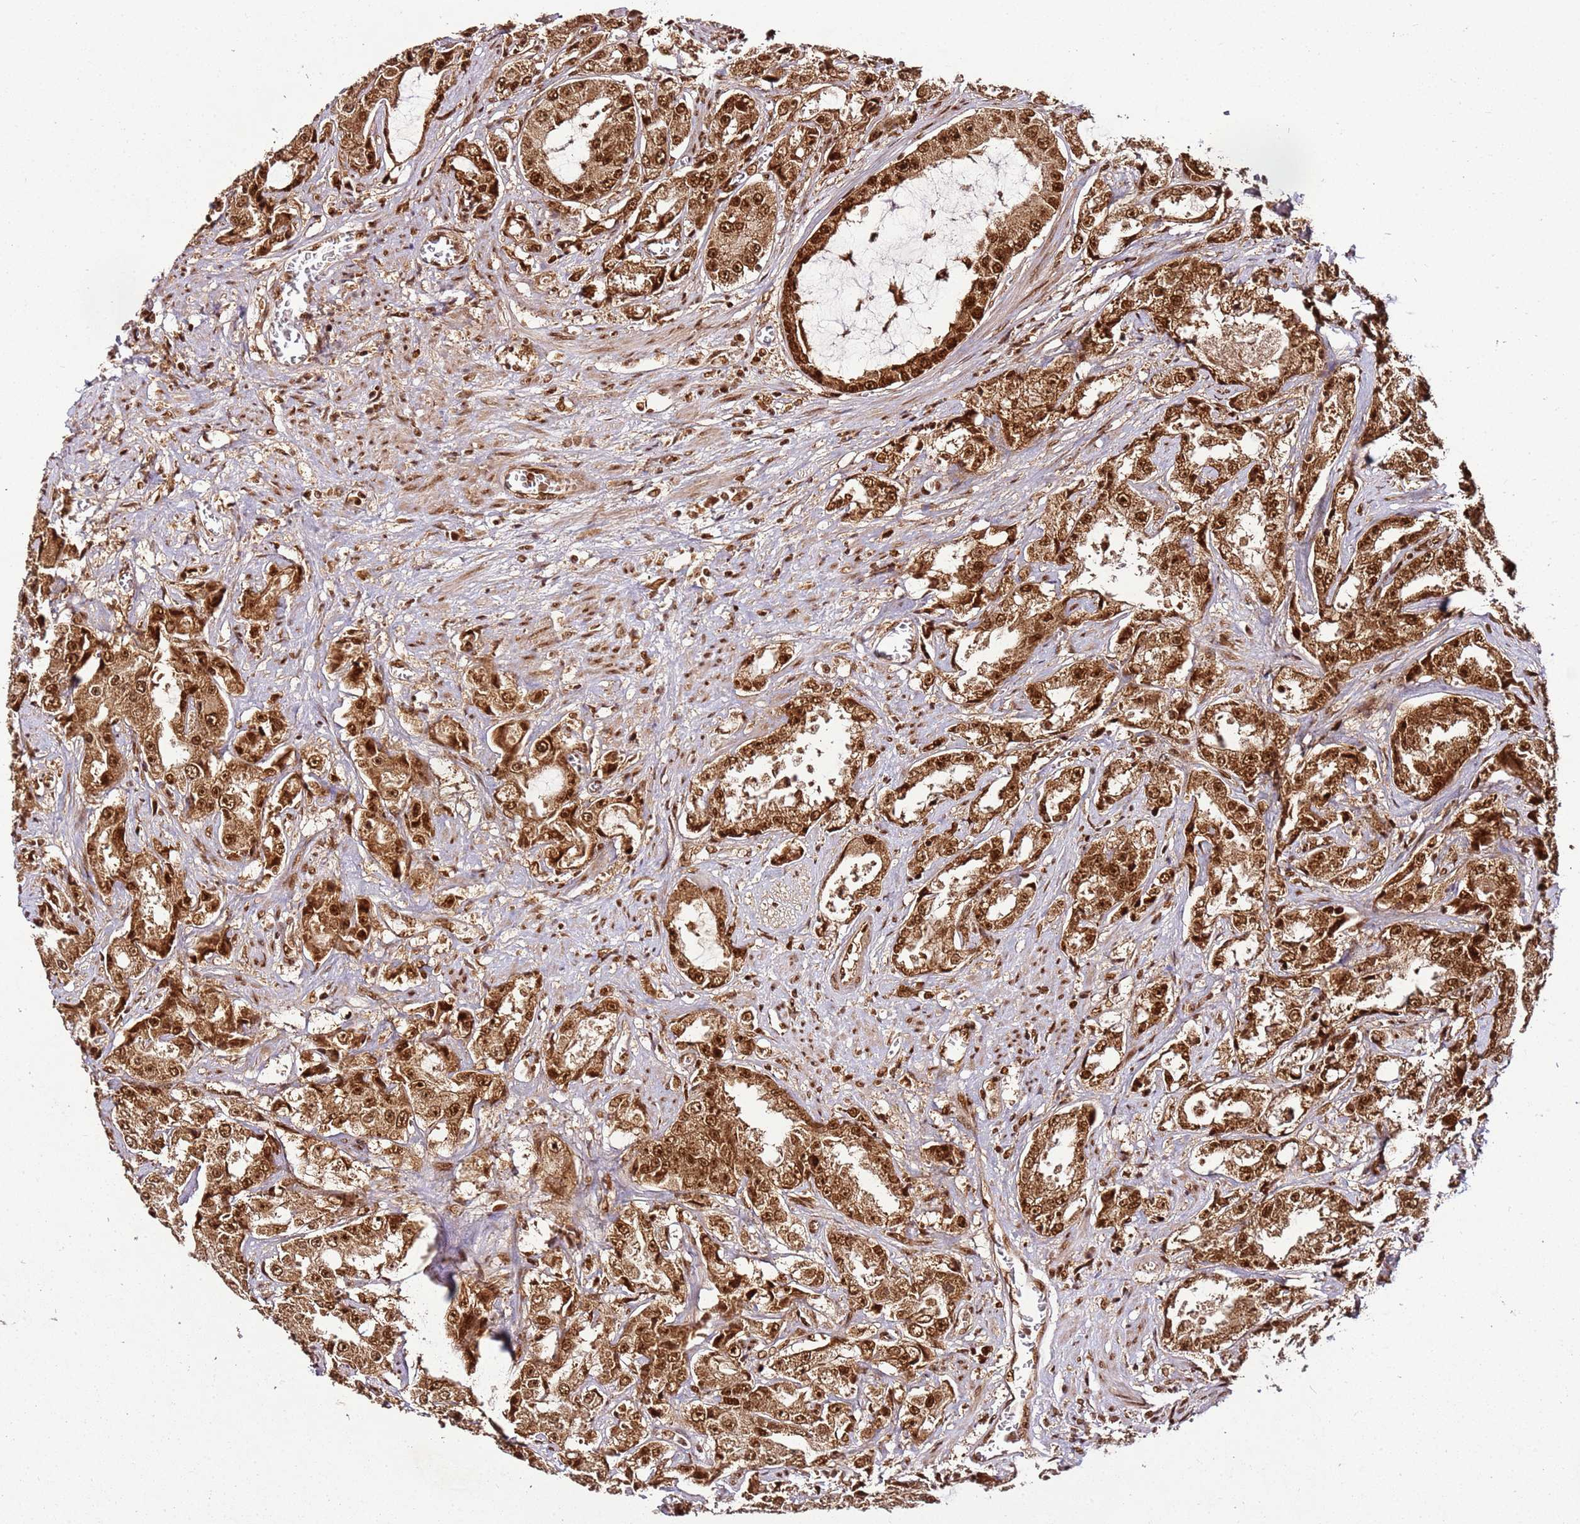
{"staining": {"intensity": "strong", "quantity": ">75%", "location": "cytoplasmic/membranous,nuclear"}, "tissue": "prostate cancer", "cell_type": "Tumor cells", "image_type": "cancer", "snomed": [{"axis": "morphology", "description": "Adenocarcinoma, High grade"}, {"axis": "topography", "description": "Prostate"}], "caption": "Prostate cancer (adenocarcinoma (high-grade)) stained with DAB immunohistochemistry reveals high levels of strong cytoplasmic/membranous and nuclear positivity in about >75% of tumor cells.", "gene": "XRN2", "patient": {"sex": "male", "age": 73}}